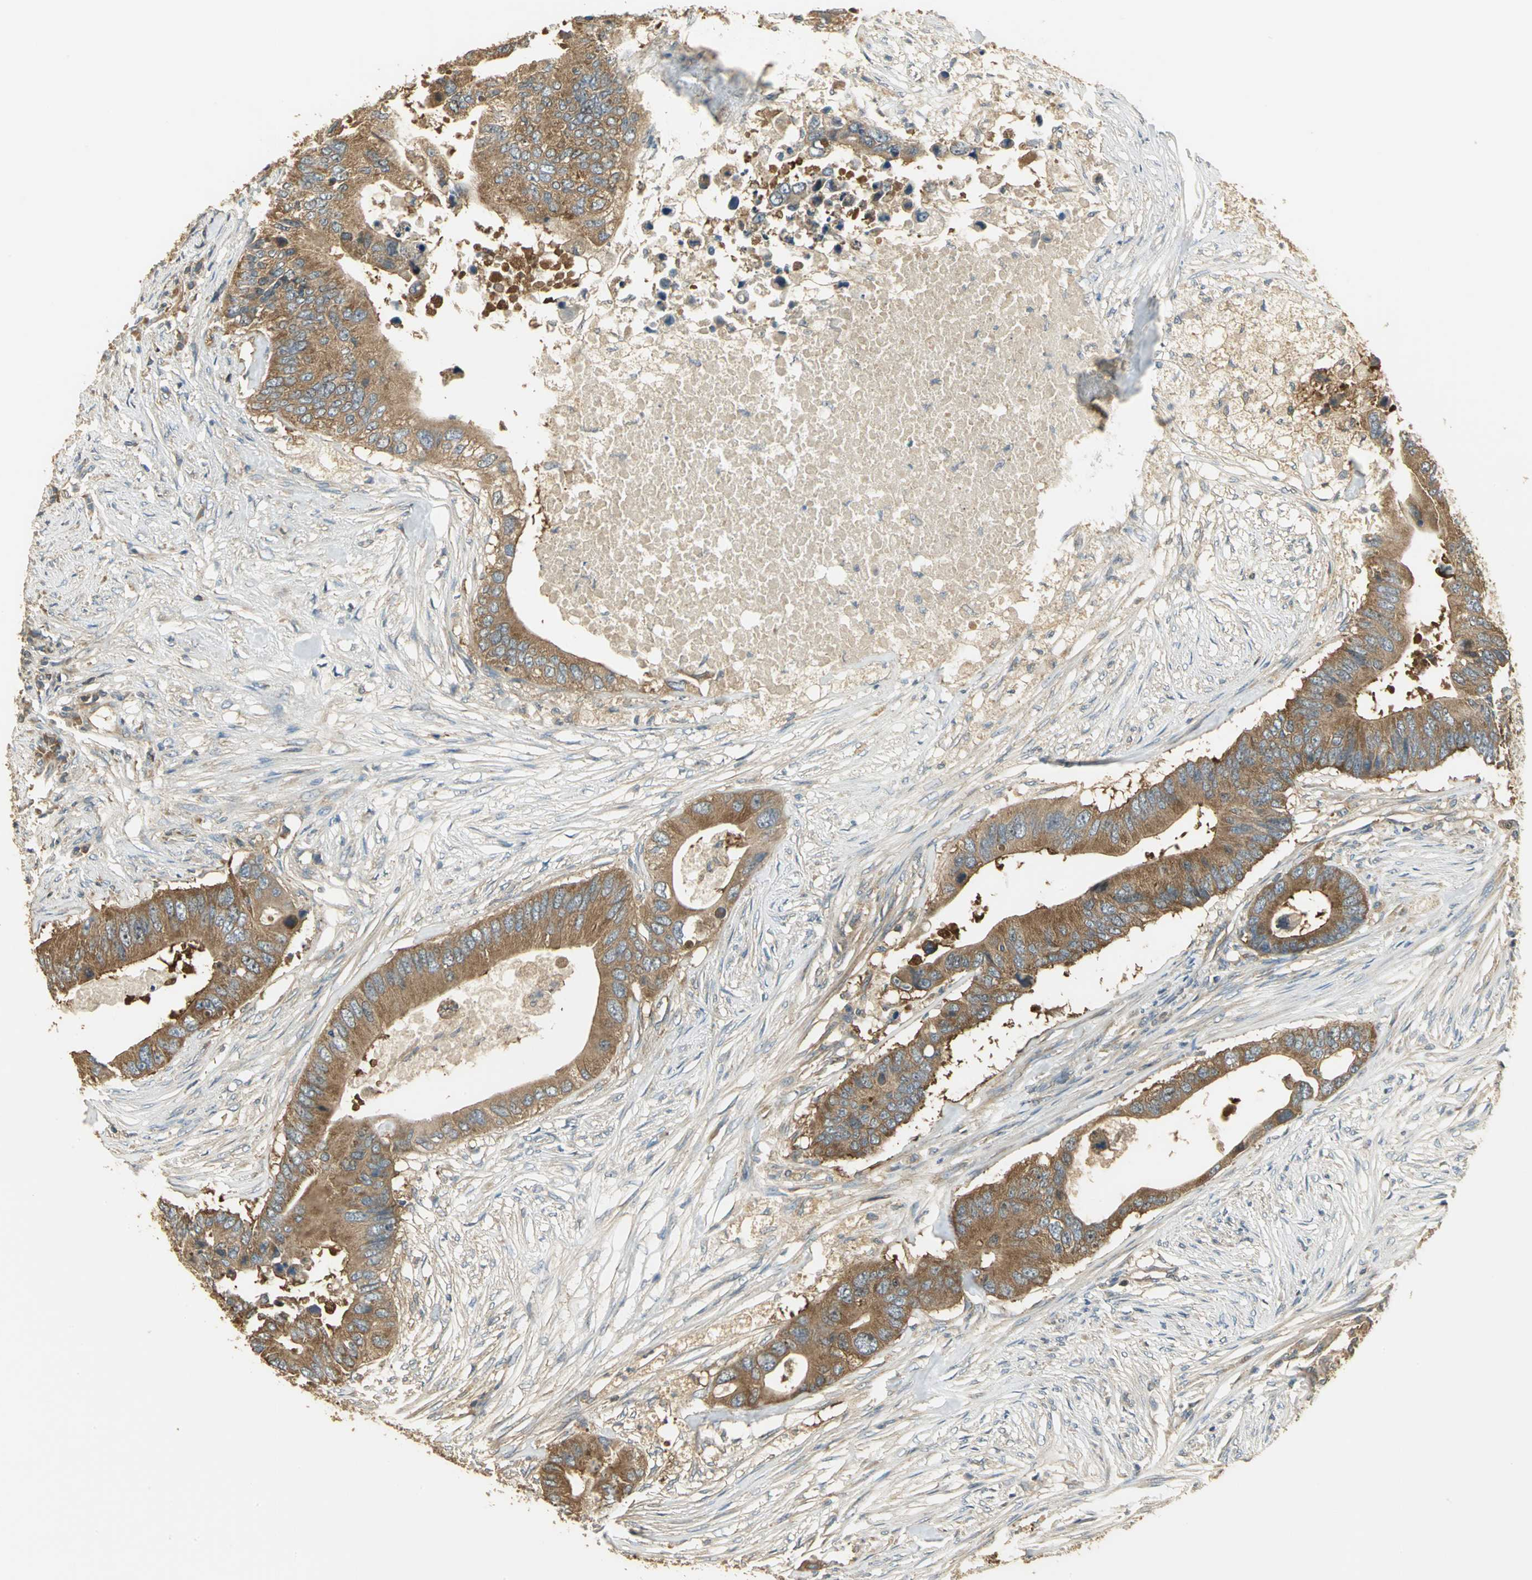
{"staining": {"intensity": "moderate", "quantity": ">75%", "location": "cytoplasmic/membranous"}, "tissue": "colorectal cancer", "cell_type": "Tumor cells", "image_type": "cancer", "snomed": [{"axis": "morphology", "description": "Adenocarcinoma, NOS"}, {"axis": "topography", "description": "Colon"}], "caption": "Tumor cells exhibit medium levels of moderate cytoplasmic/membranous positivity in approximately >75% of cells in colorectal adenocarcinoma.", "gene": "RARS1", "patient": {"sex": "male", "age": 71}}